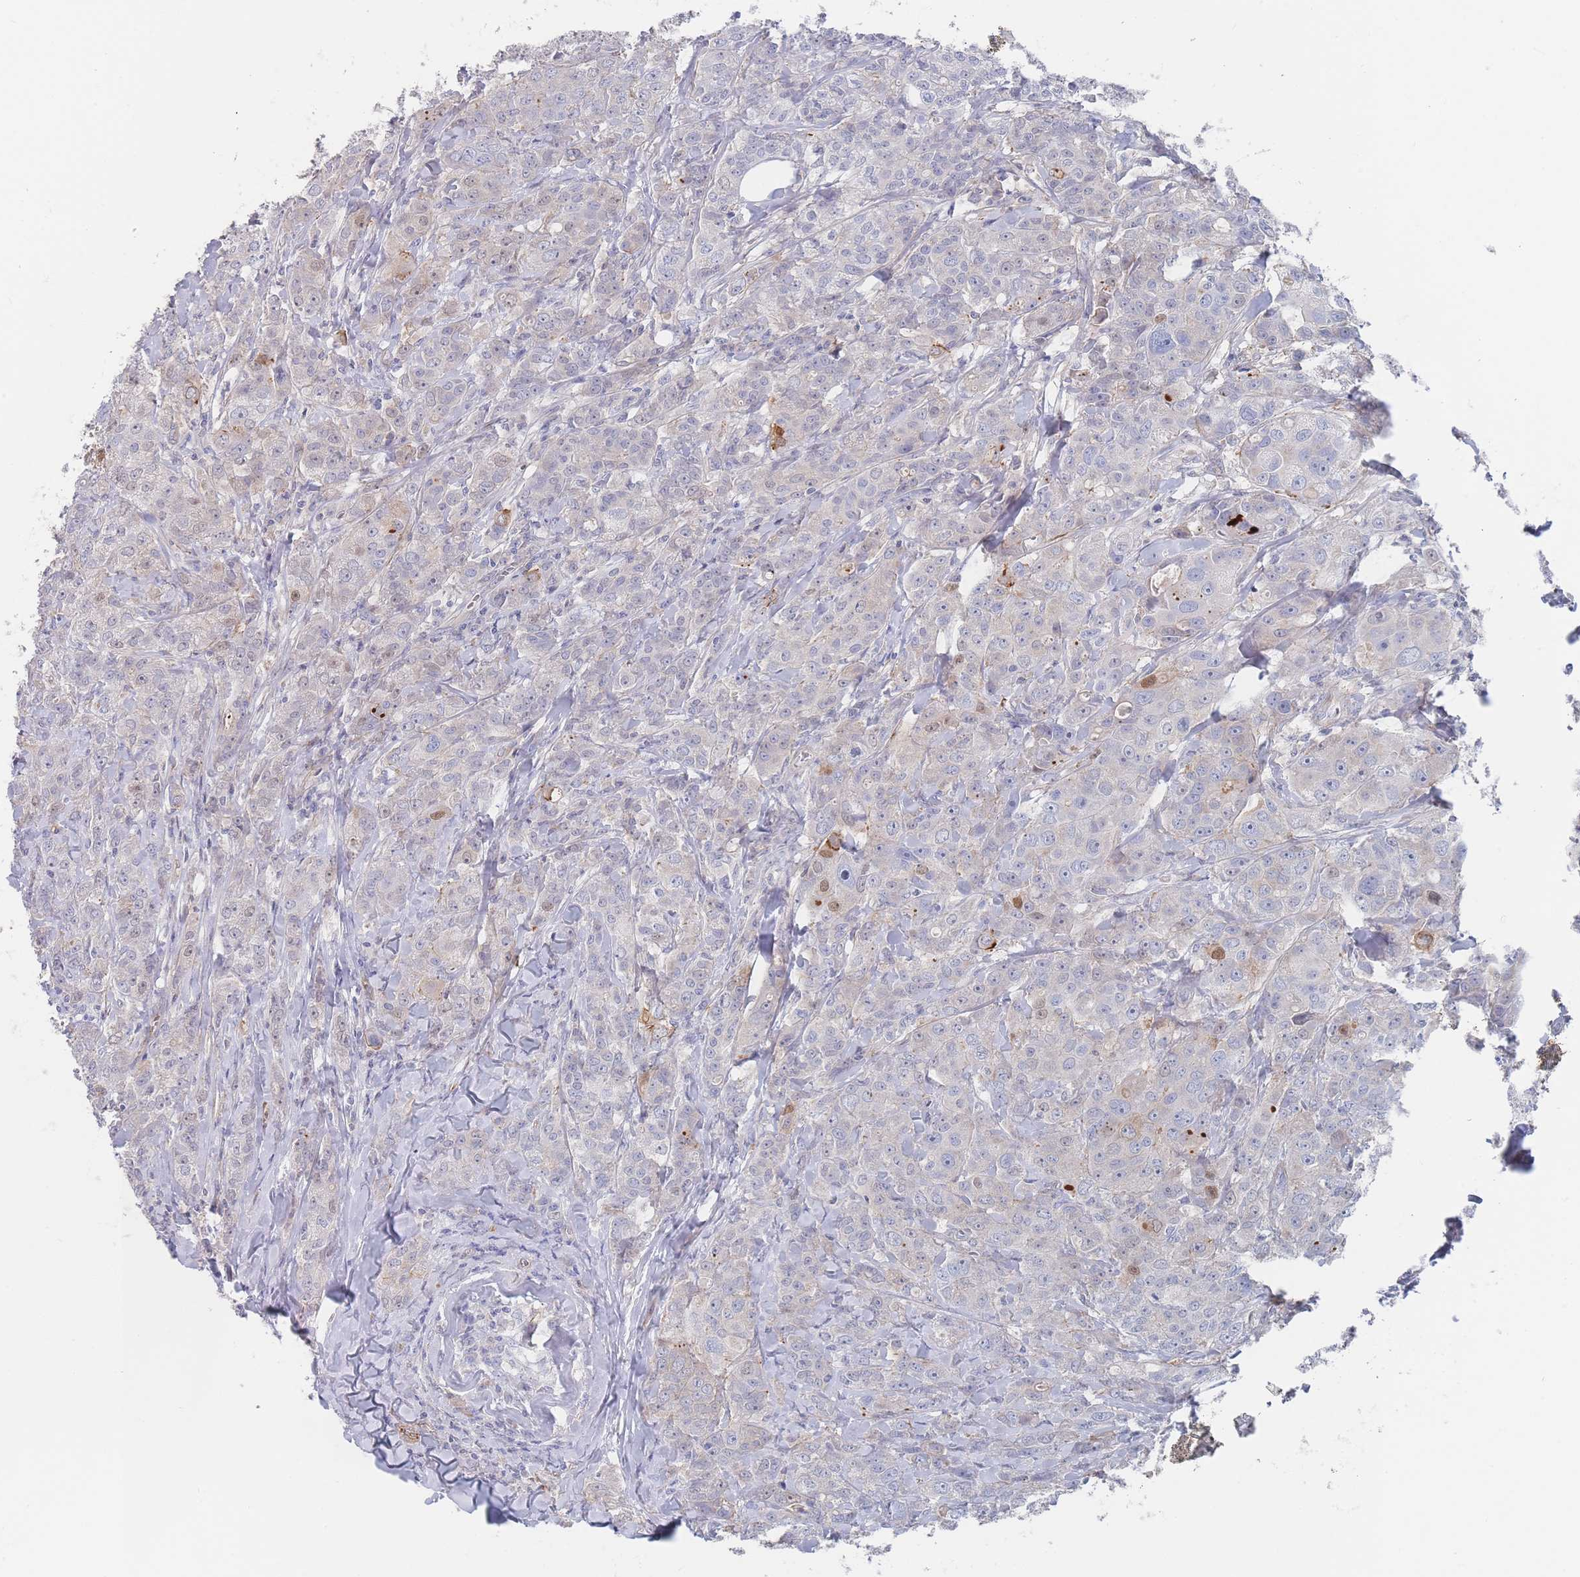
{"staining": {"intensity": "negative", "quantity": "none", "location": "none"}, "tissue": "breast cancer", "cell_type": "Tumor cells", "image_type": "cancer", "snomed": [{"axis": "morphology", "description": "Duct carcinoma"}, {"axis": "topography", "description": "Breast"}], "caption": "High power microscopy image of an IHC image of breast cancer, revealing no significant expression in tumor cells. (DAB immunohistochemistry (IHC) visualized using brightfield microscopy, high magnification).", "gene": "G6PC1", "patient": {"sex": "female", "age": 43}}